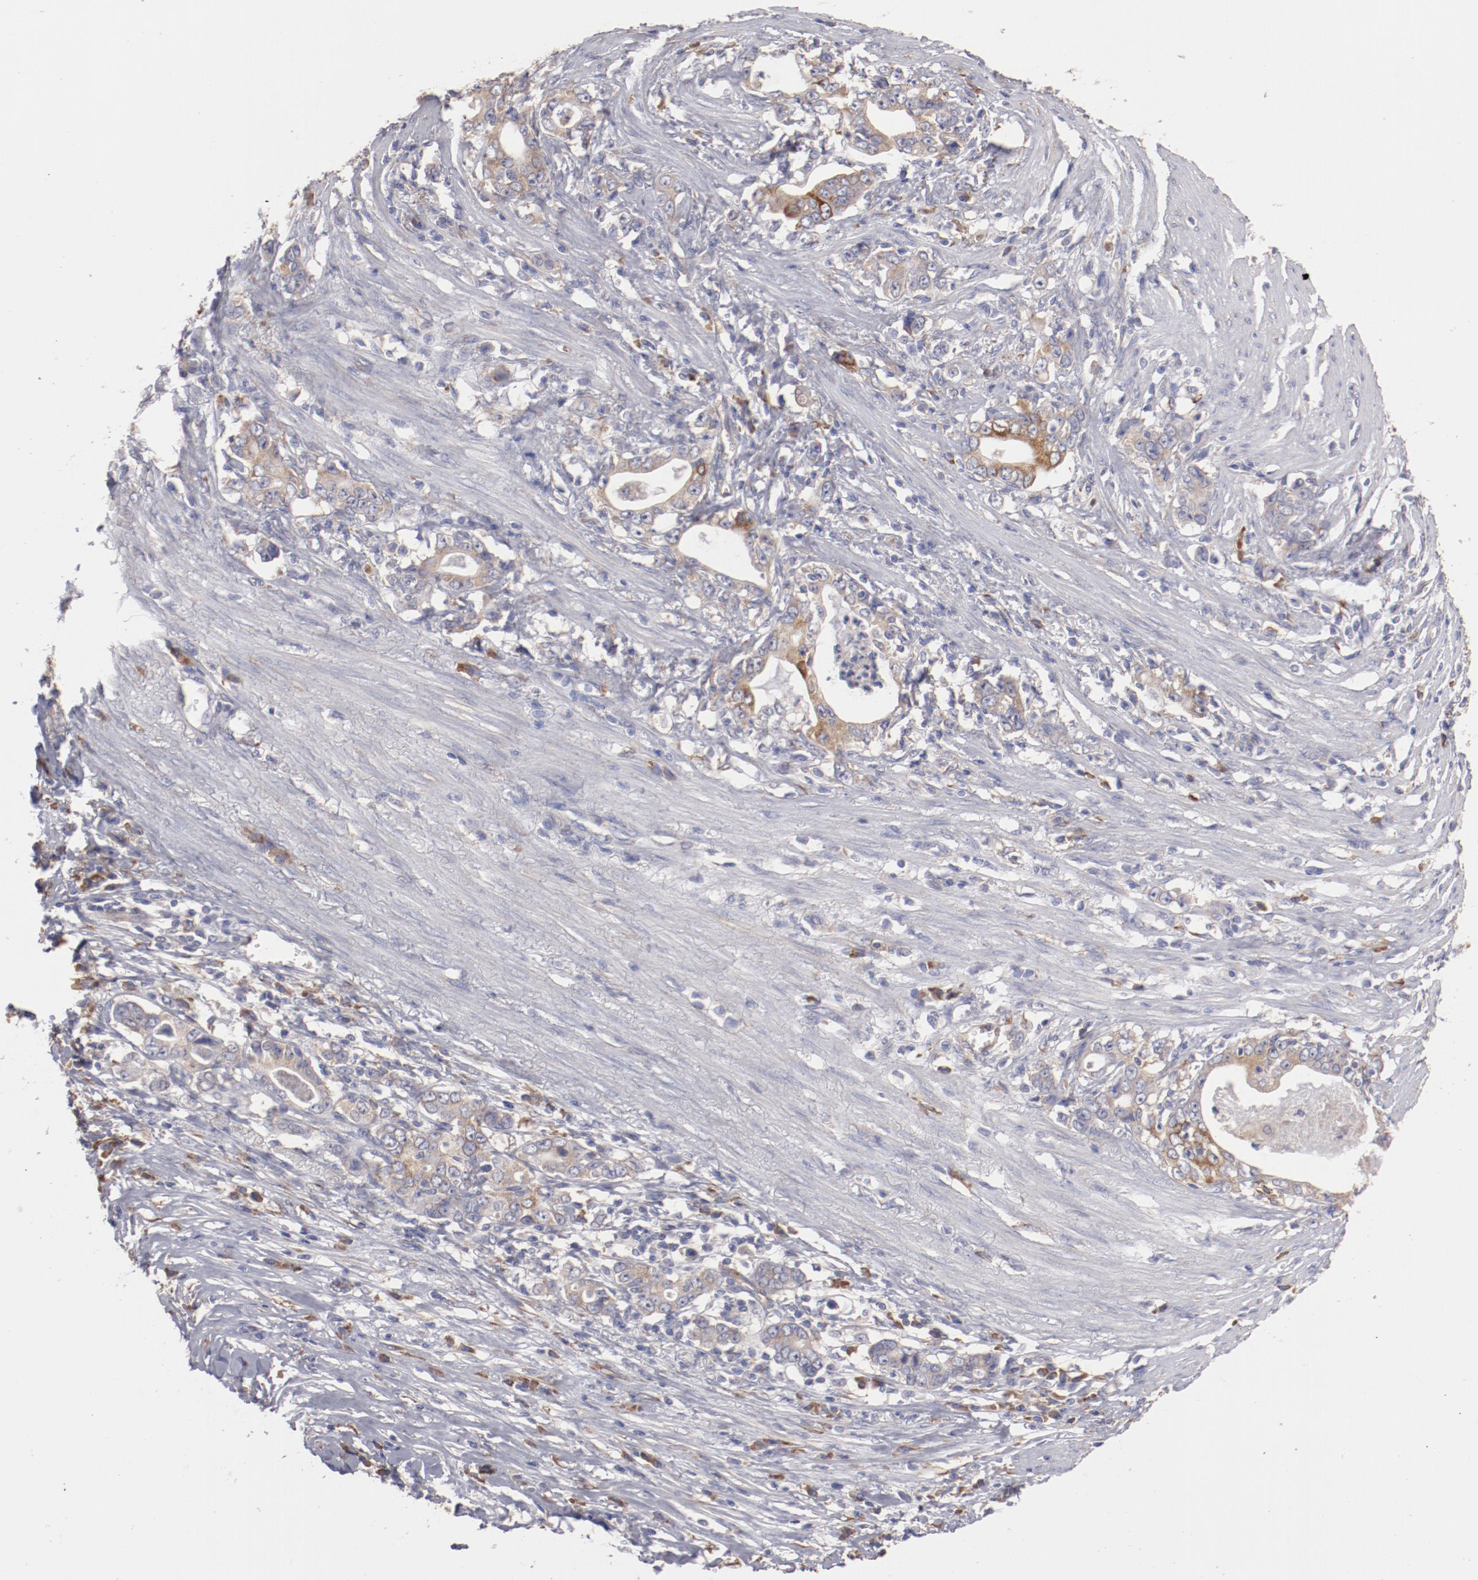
{"staining": {"intensity": "moderate", "quantity": "25%-75%", "location": "cytoplasmic/membranous"}, "tissue": "stomach cancer", "cell_type": "Tumor cells", "image_type": "cancer", "snomed": [{"axis": "morphology", "description": "Adenocarcinoma, NOS"}, {"axis": "topography", "description": "Stomach, lower"}], "caption": "Moderate cytoplasmic/membranous positivity for a protein is appreciated in about 25%-75% of tumor cells of adenocarcinoma (stomach) using immunohistochemistry.", "gene": "ENTPD5", "patient": {"sex": "female", "age": 72}}